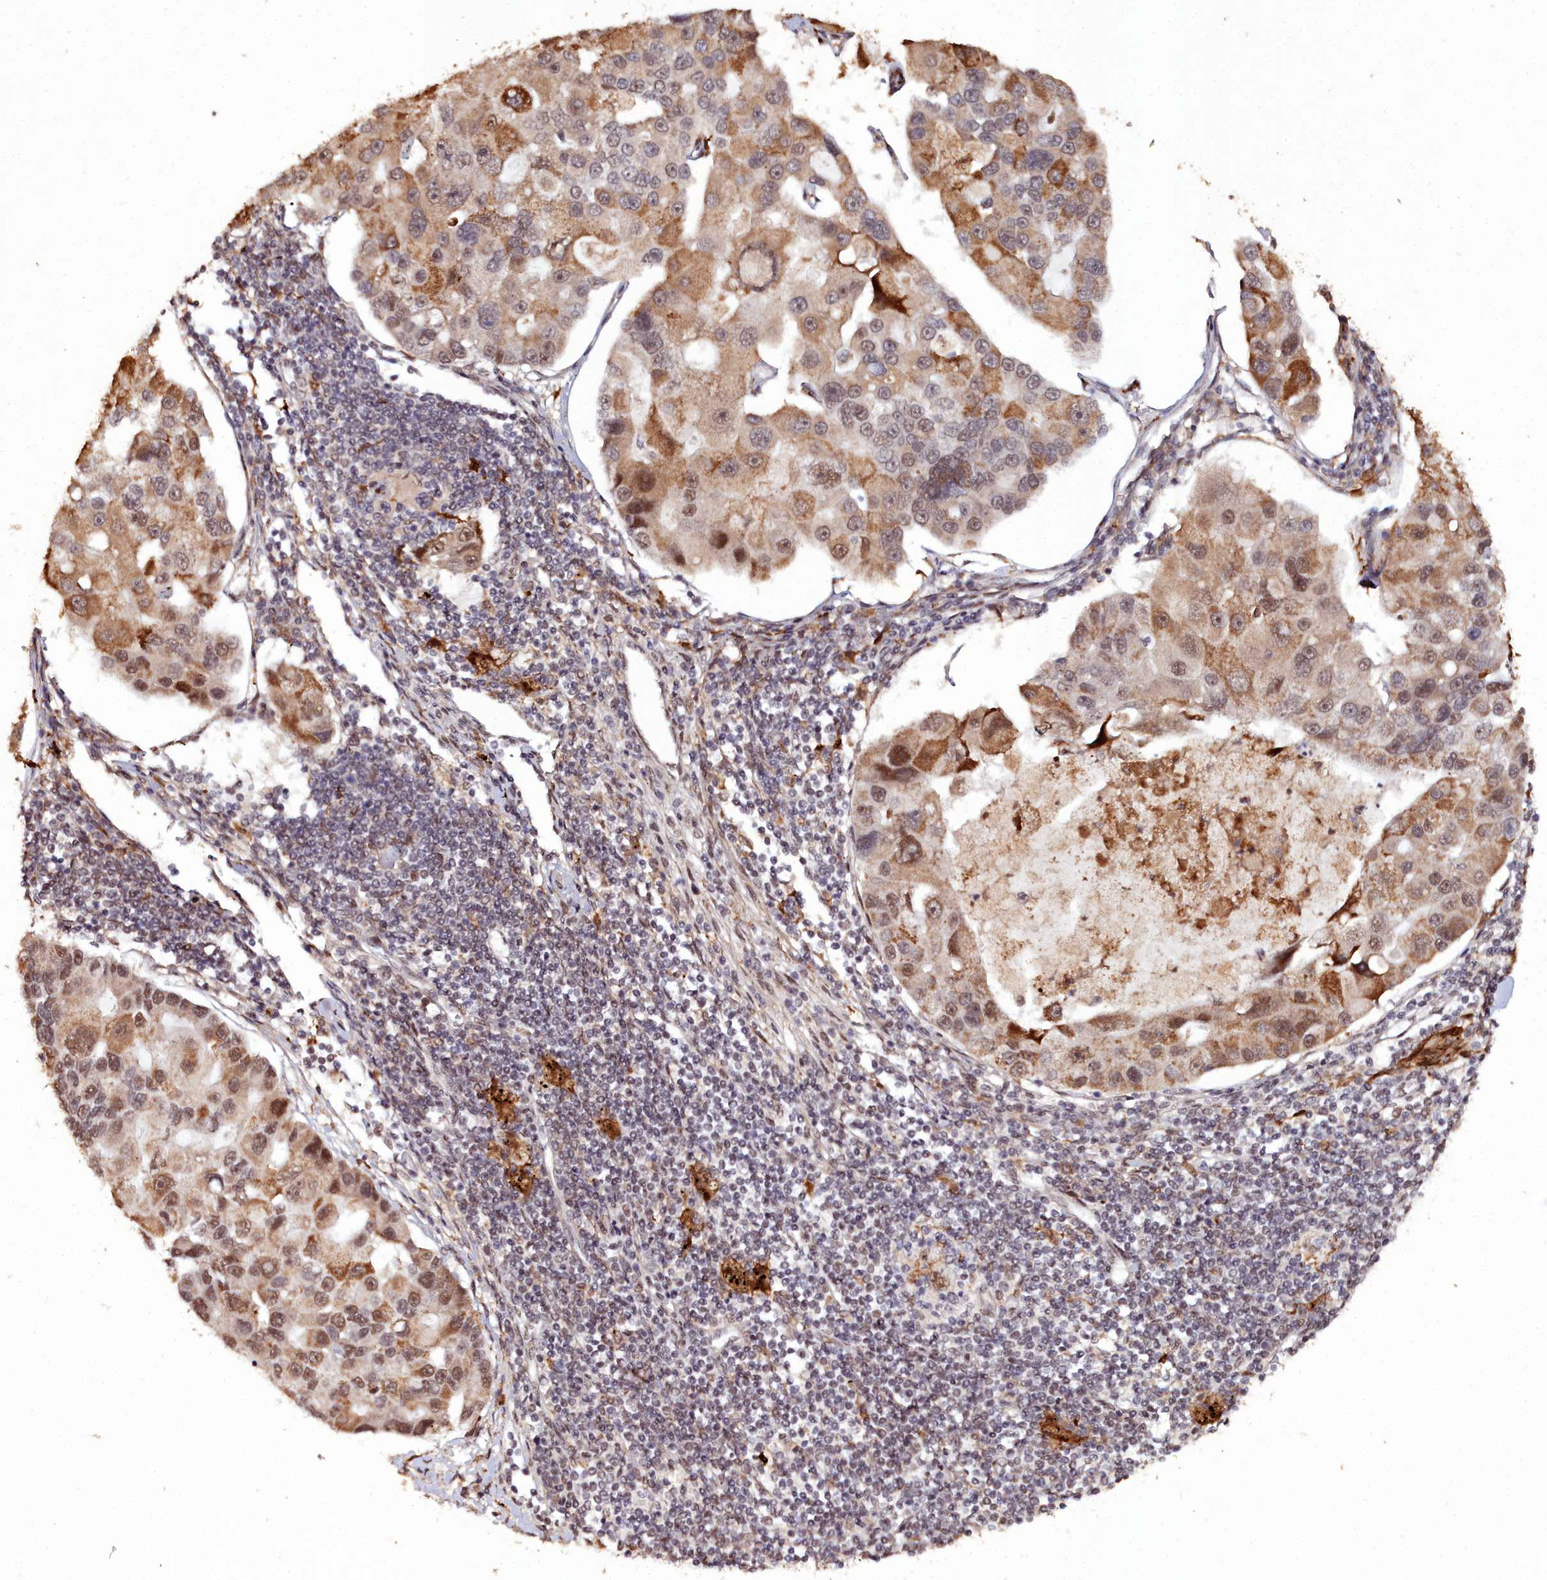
{"staining": {"intensity": "moderate", "quantity": ">75%", "location": "cytoplasmic/membranous,nuclear"}, "tissue": "lung cancer", "cell_type": "Tumor cells", "image_type": "cancer", "snomed": [{"axis": "morphology", "description": "Adenocarcinoma, NOS"}, {"axis": "topography", "description": "Lung"}], "caption": "Lung adenocarcinoma stained with DAB (3,3'-diaminobenzidine) IHC exhibits medium levels of moderate cytoplasmic/membranous and nuclear expression in about >75% of tumor cells.", "gene": "CXXC1", "patient": {"sex": "female", "age": 54}}